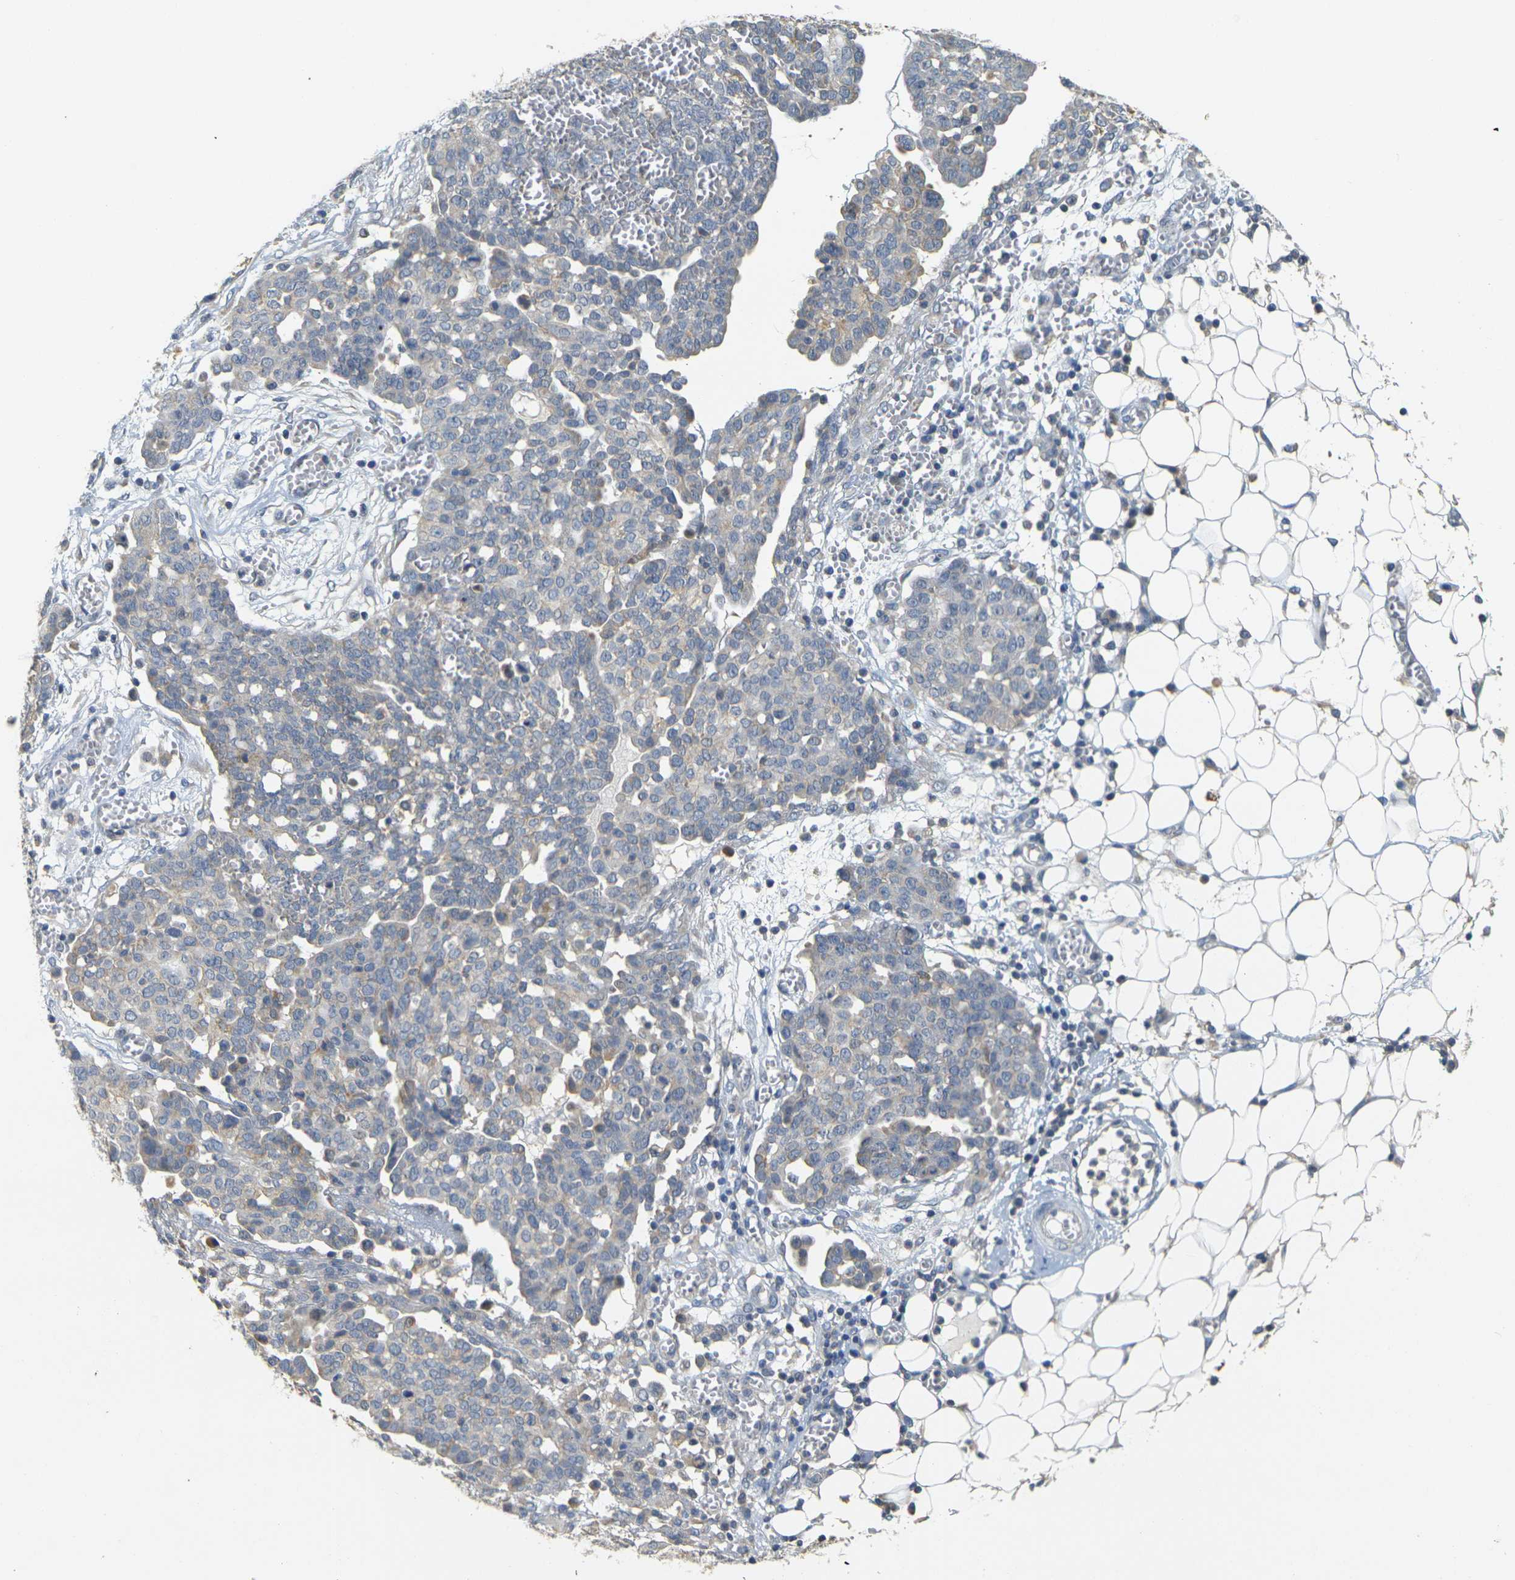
{"staining": {"intensity": "weak", "quantity": "<25%", "location": "cytoplasmic/membranous"}, "tissue": "ovarian cancer", "cell_type": "Tumor cells", "image_type": "cancer", "snomed": [{"axis": "morphology", "description": "Cystadenocarcinoma, serous, NOS"}, {"axis": "topography", "description": "Soft tissue"}, {"axis": "topography", "description": "Ovary"}], "caption": "High magnification brightfield microscopy of ovarian serous cystadenocarcinoma stained with DAB (brown) and counterstained with hematoxylin (blue): tumor cells show no significant expression.", "gene": "GDAP1", "patient": {"sex": "female", "age": 57}}